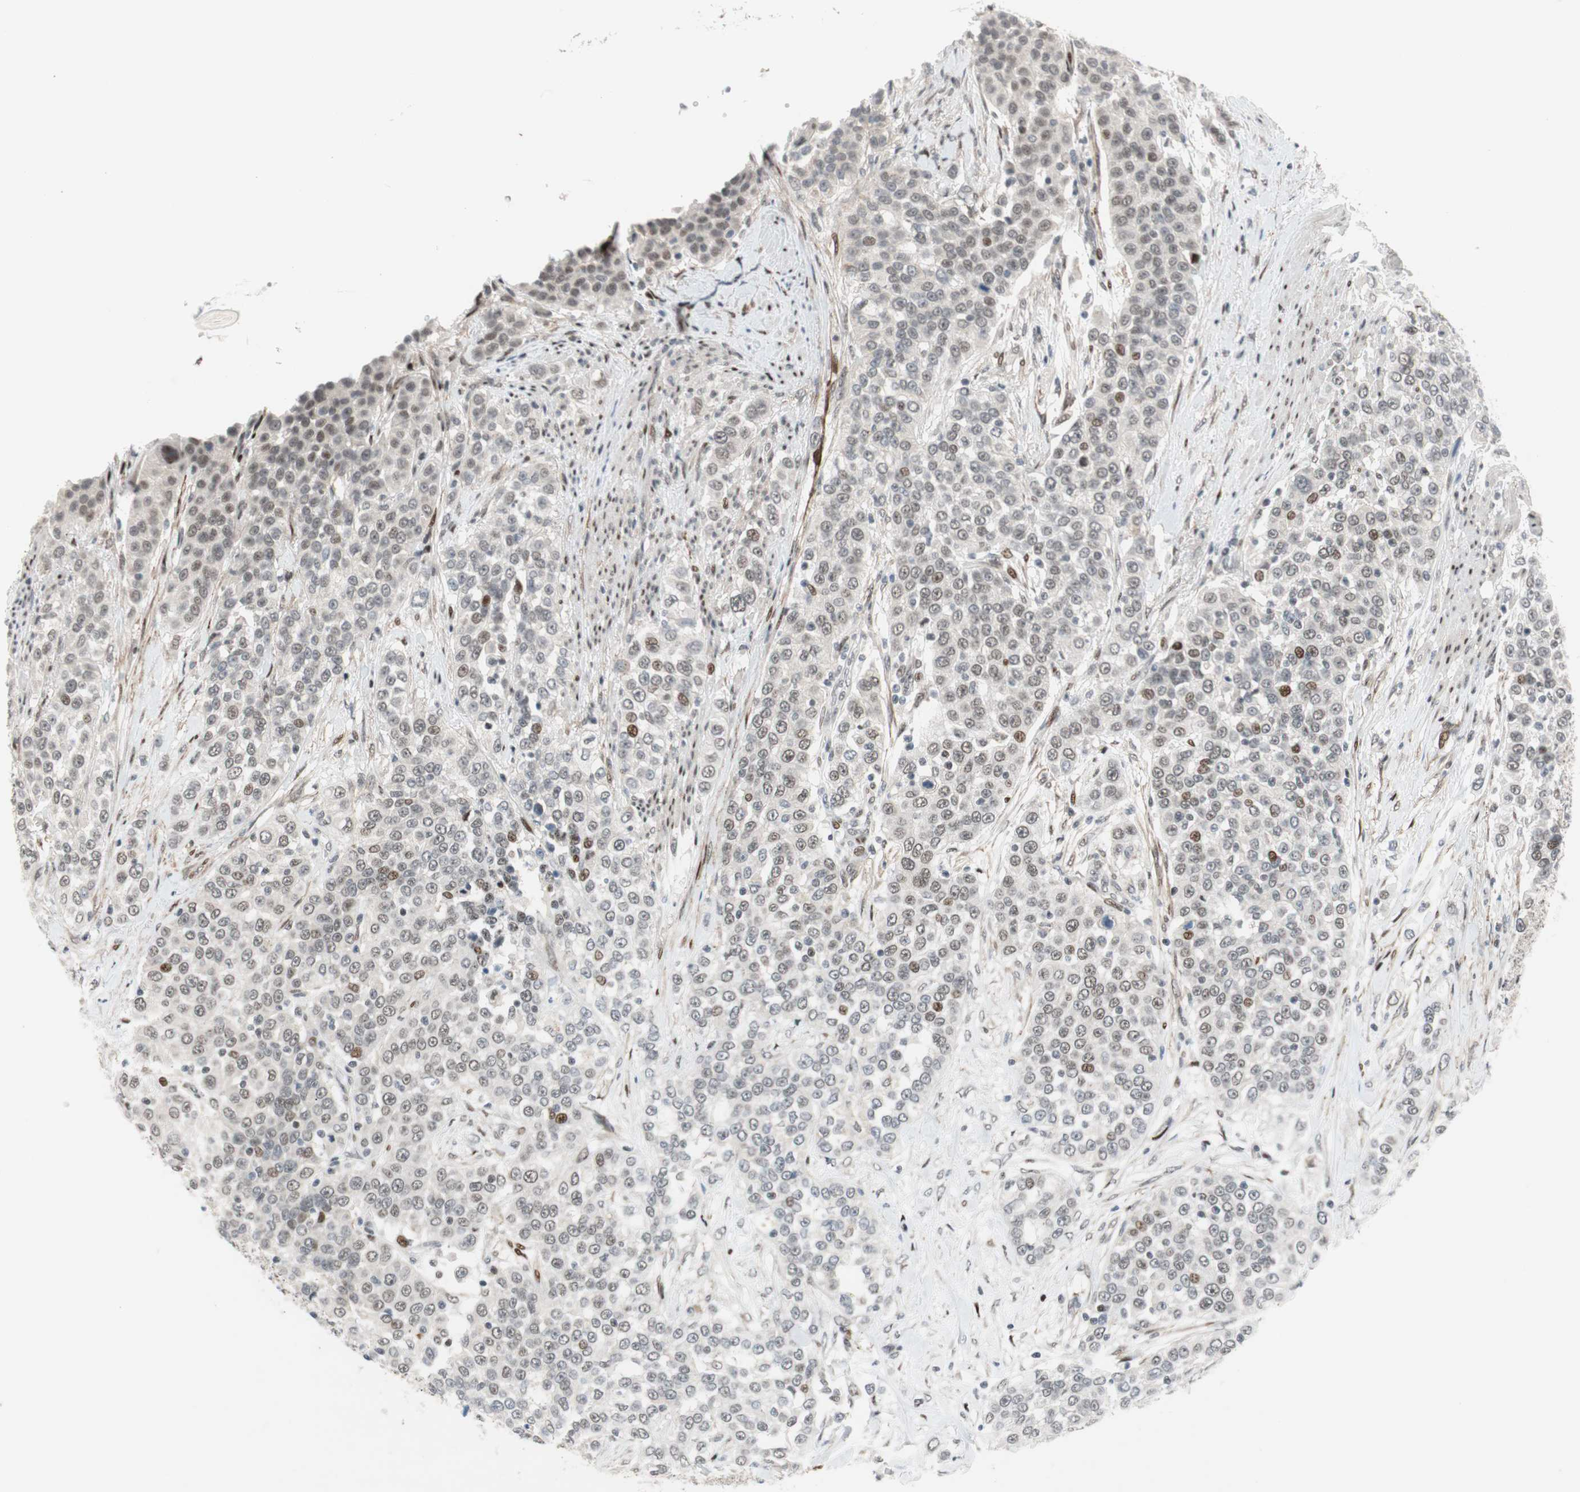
{"staining": {"intensity": "moderate", "quantity": "<25%", "location": "nuclear"}, "tissue": "urothelial cancer", "cell_type": "Tumor cells", "image_type": "cancer", "snomed": [{"axis": "morphology", "description": "Urothelial carcinoma, High grade"}, {"axis": "topography", "description": "Urinary bladder"}], "caption": "Immunohistochemical staining of urothelial cancer reveals moderate nuclear protein expression in approximately <25% of tumor cells.", "gene": "FBXO44", "patient": {"sex": "female", "age": 80}}